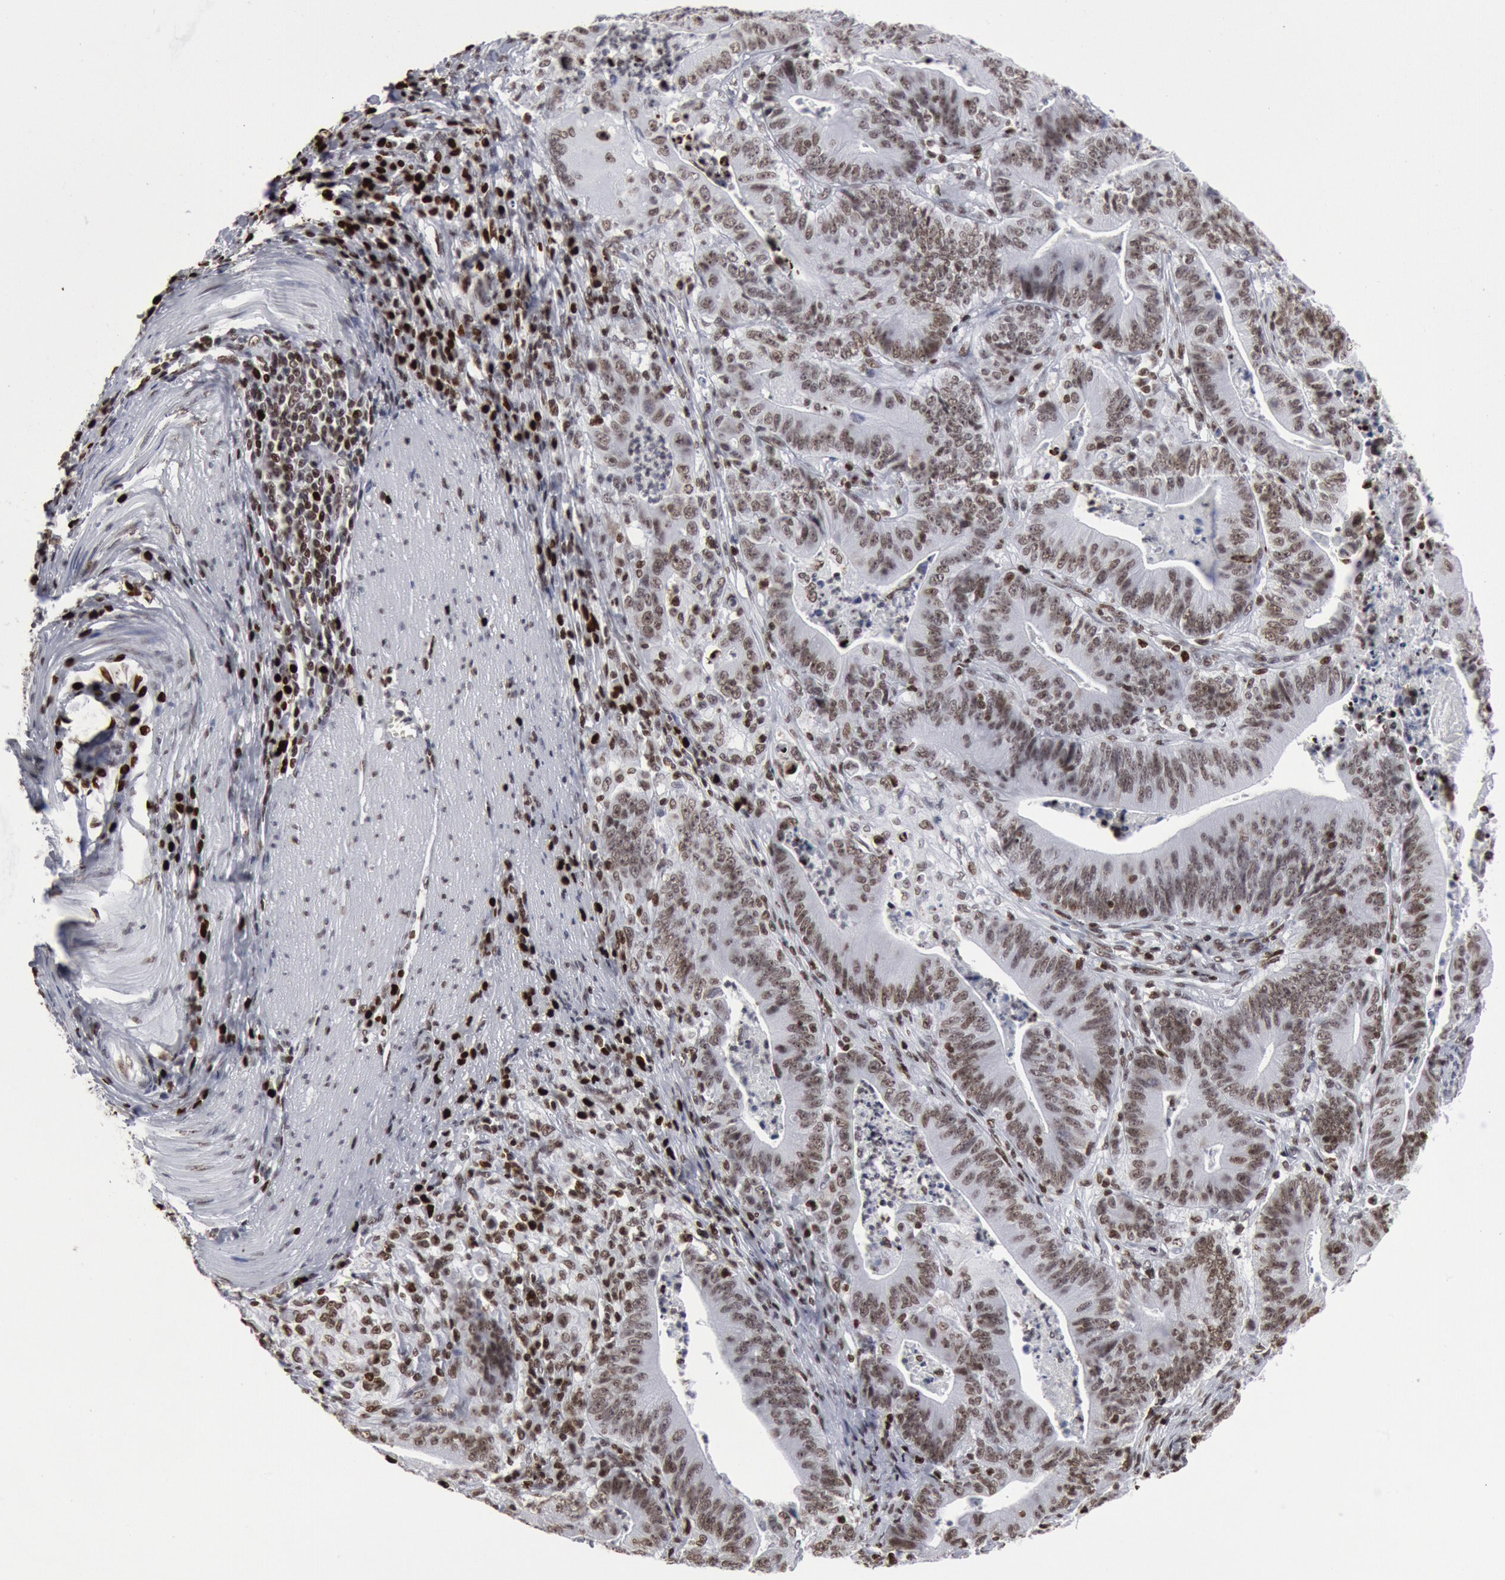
{"staining": {"intensity": "moderate", "quantity": ">75%", "location": "nuclear"}, "tissue": "stomach cancer", "cell_type": "Tumor cells", "image_type": "cancer", "snomed": [{"axis": "morphology", "description": "Adenocarcinoma, NOS"}, {"axis": "topography", "description": "Stomach, lower"}], "caption": "Human stomach adenocarcinoma stained for a protein (brown) reveals moderate nuclear positive staining in approximately >75% of tumor cells.", "gene": "SUB1", "patient": {"sex": "female", "age": 86}}